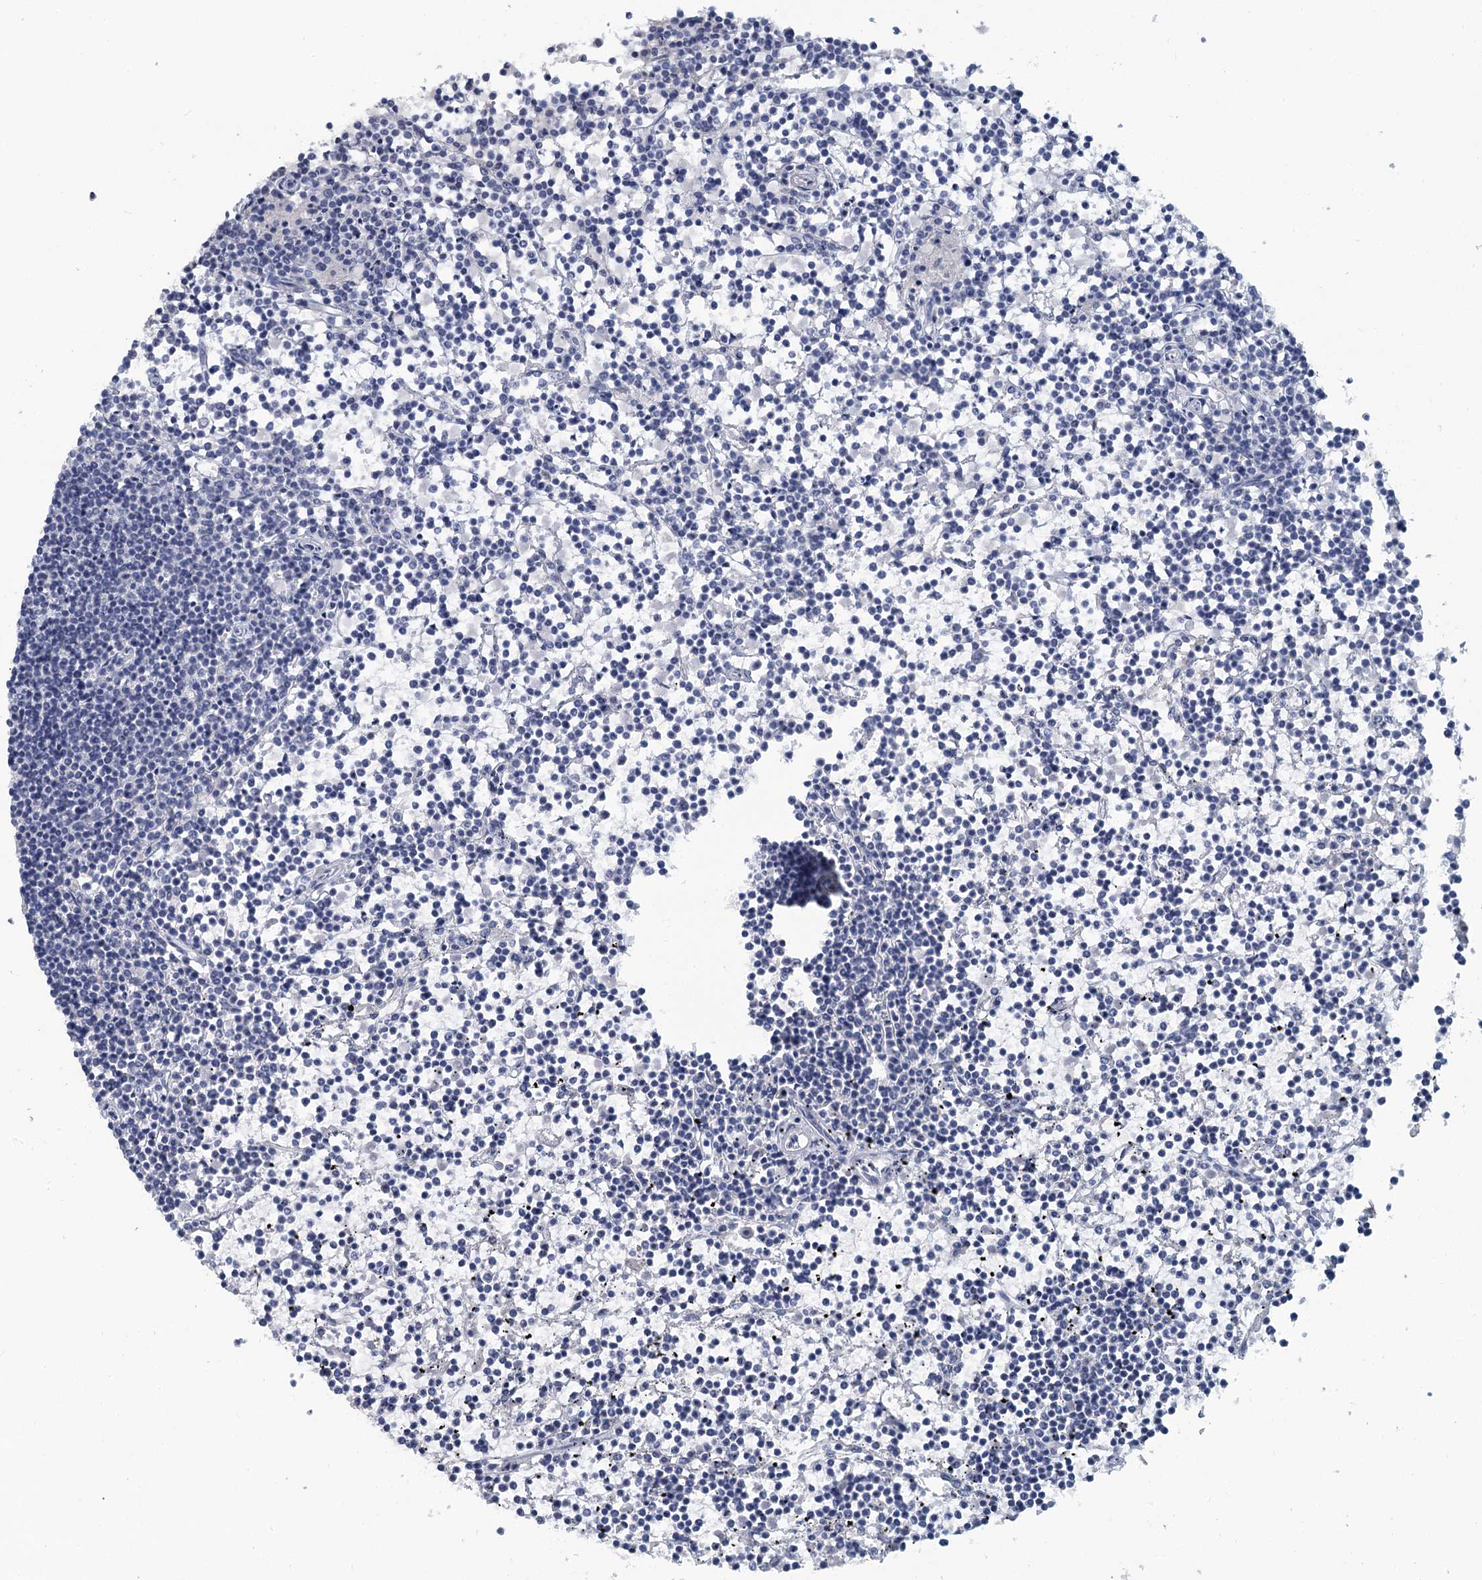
{"staining": {"intensity": "negative", "quantity": "none", "location": "none"}, "tissue": "lymphoma", "cell_type": "Tumor cells", "image_type": "cancer", "snomed": [{"axis": "morphology", "description": "Malignant lymphoma, non-Hodgkin's type, Low grade"}, {"axis": "topography", "description": "Spleen"}], "caption": "A histopathology image of malignant lymphoma, non-Hodgkin's type (low-grade) stained for a protein shows no brown staining in tumor cells. (DAB (3,3'-diaminobenzidine) IHC, high magnification).", "gene": "CHGA", "patient": {"sex": "female", "age": 19}}